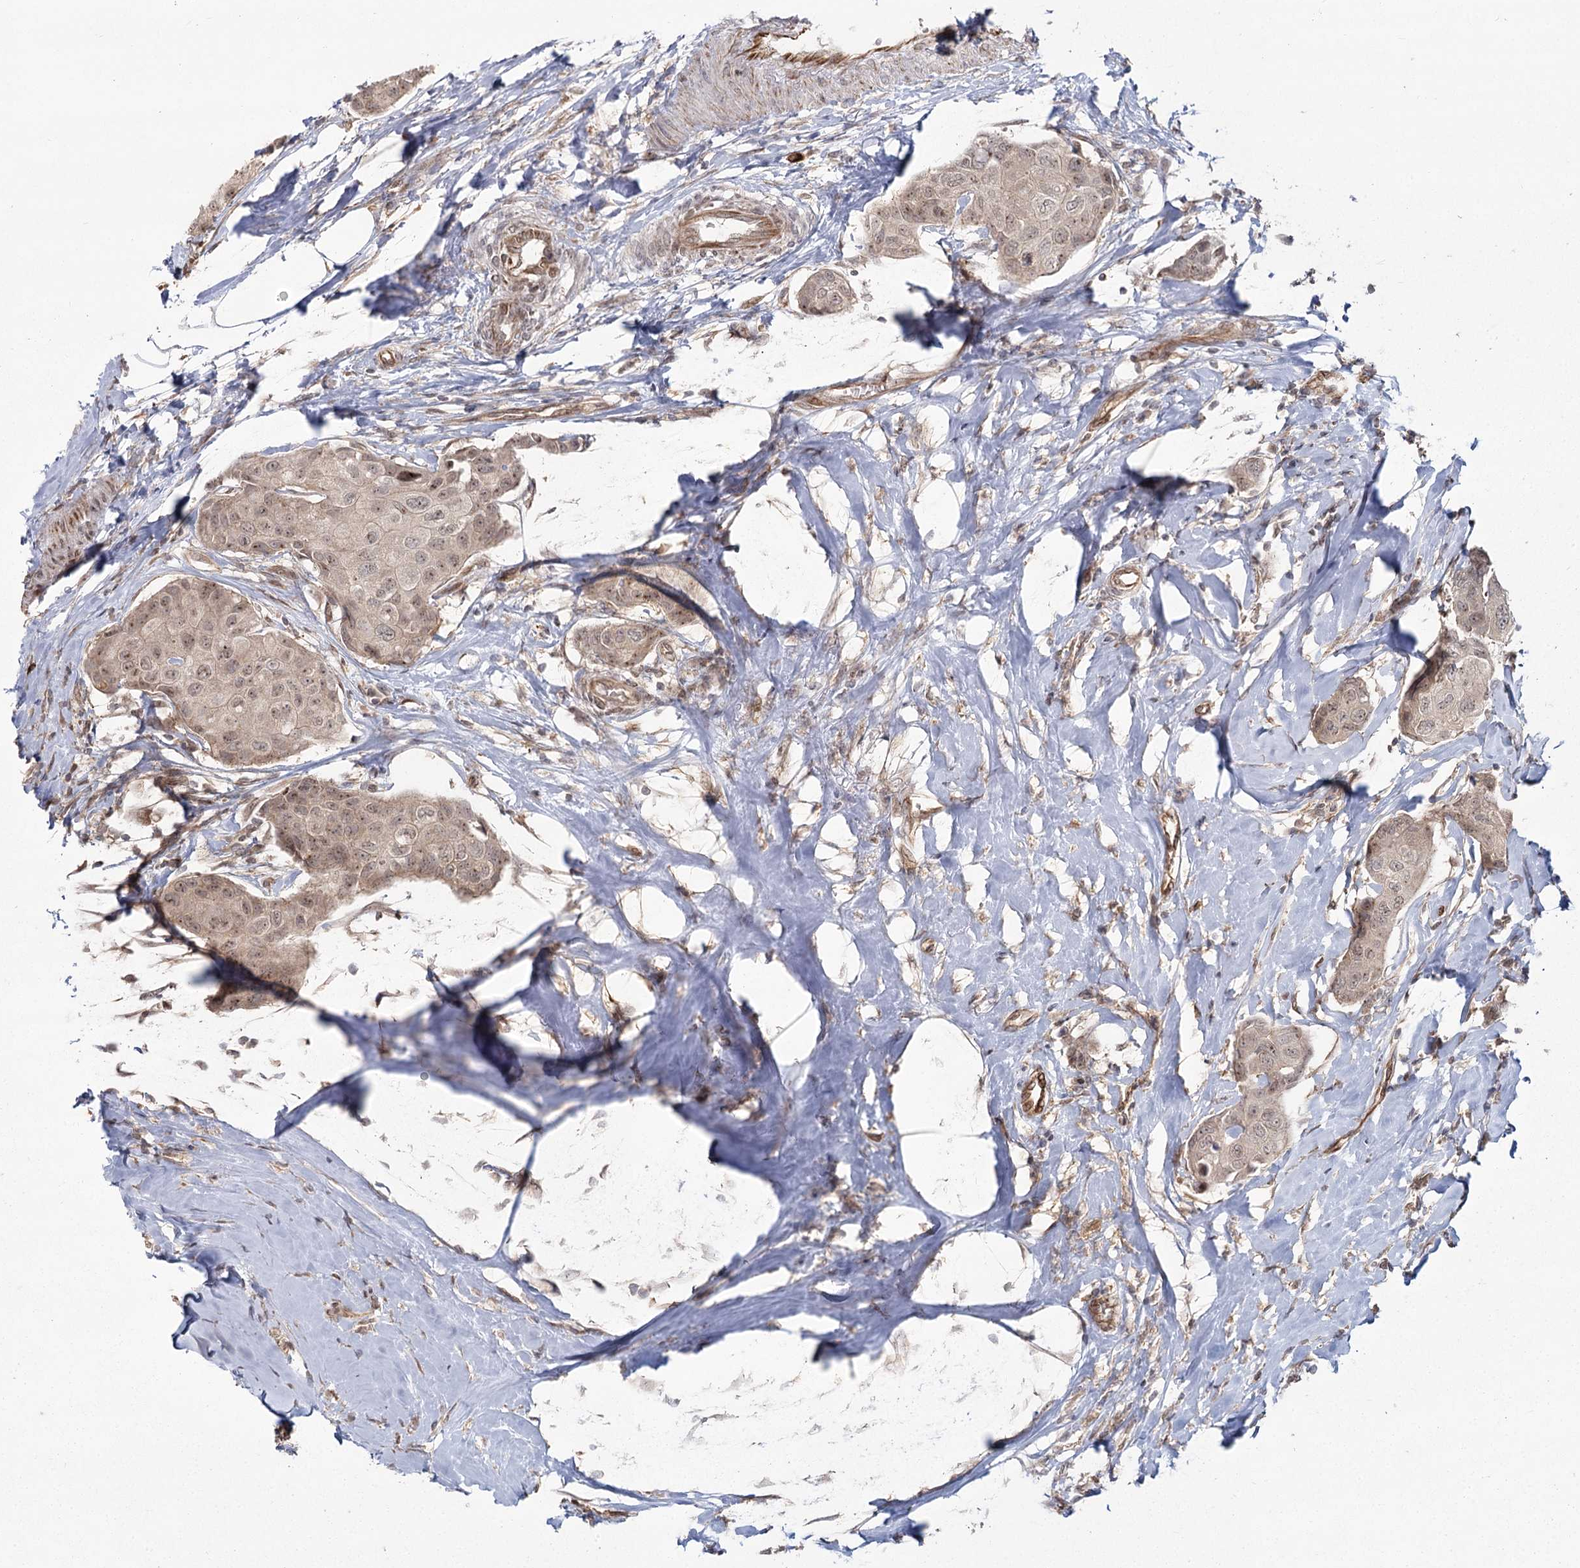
{"staining": {"intensity": "weak", "quantity": ">75%", "location": "cytoplasmic/membranous,nuclear"}, "tissue": "breast cancer", "cell_type": "Tumor cells", "image_type": "cancer", "snomed": [{"axis": "morphology", "description": "Duct carcinoma"}, {"axis": "topography", "description": "Breast"}], "caption": "IHC image of neoplastic tissue: human breast cancer stained using immunohistochemistry (IHC) reveals low levels of weak protein expression localized specifically in the cytoplasmic/membranous and nuclear of tumor cells, appearing as a cytoplasmic/membranous and nuclear brown color.", "gene": "AP2M1", "patient": {"sex": "female", "age": 80}}